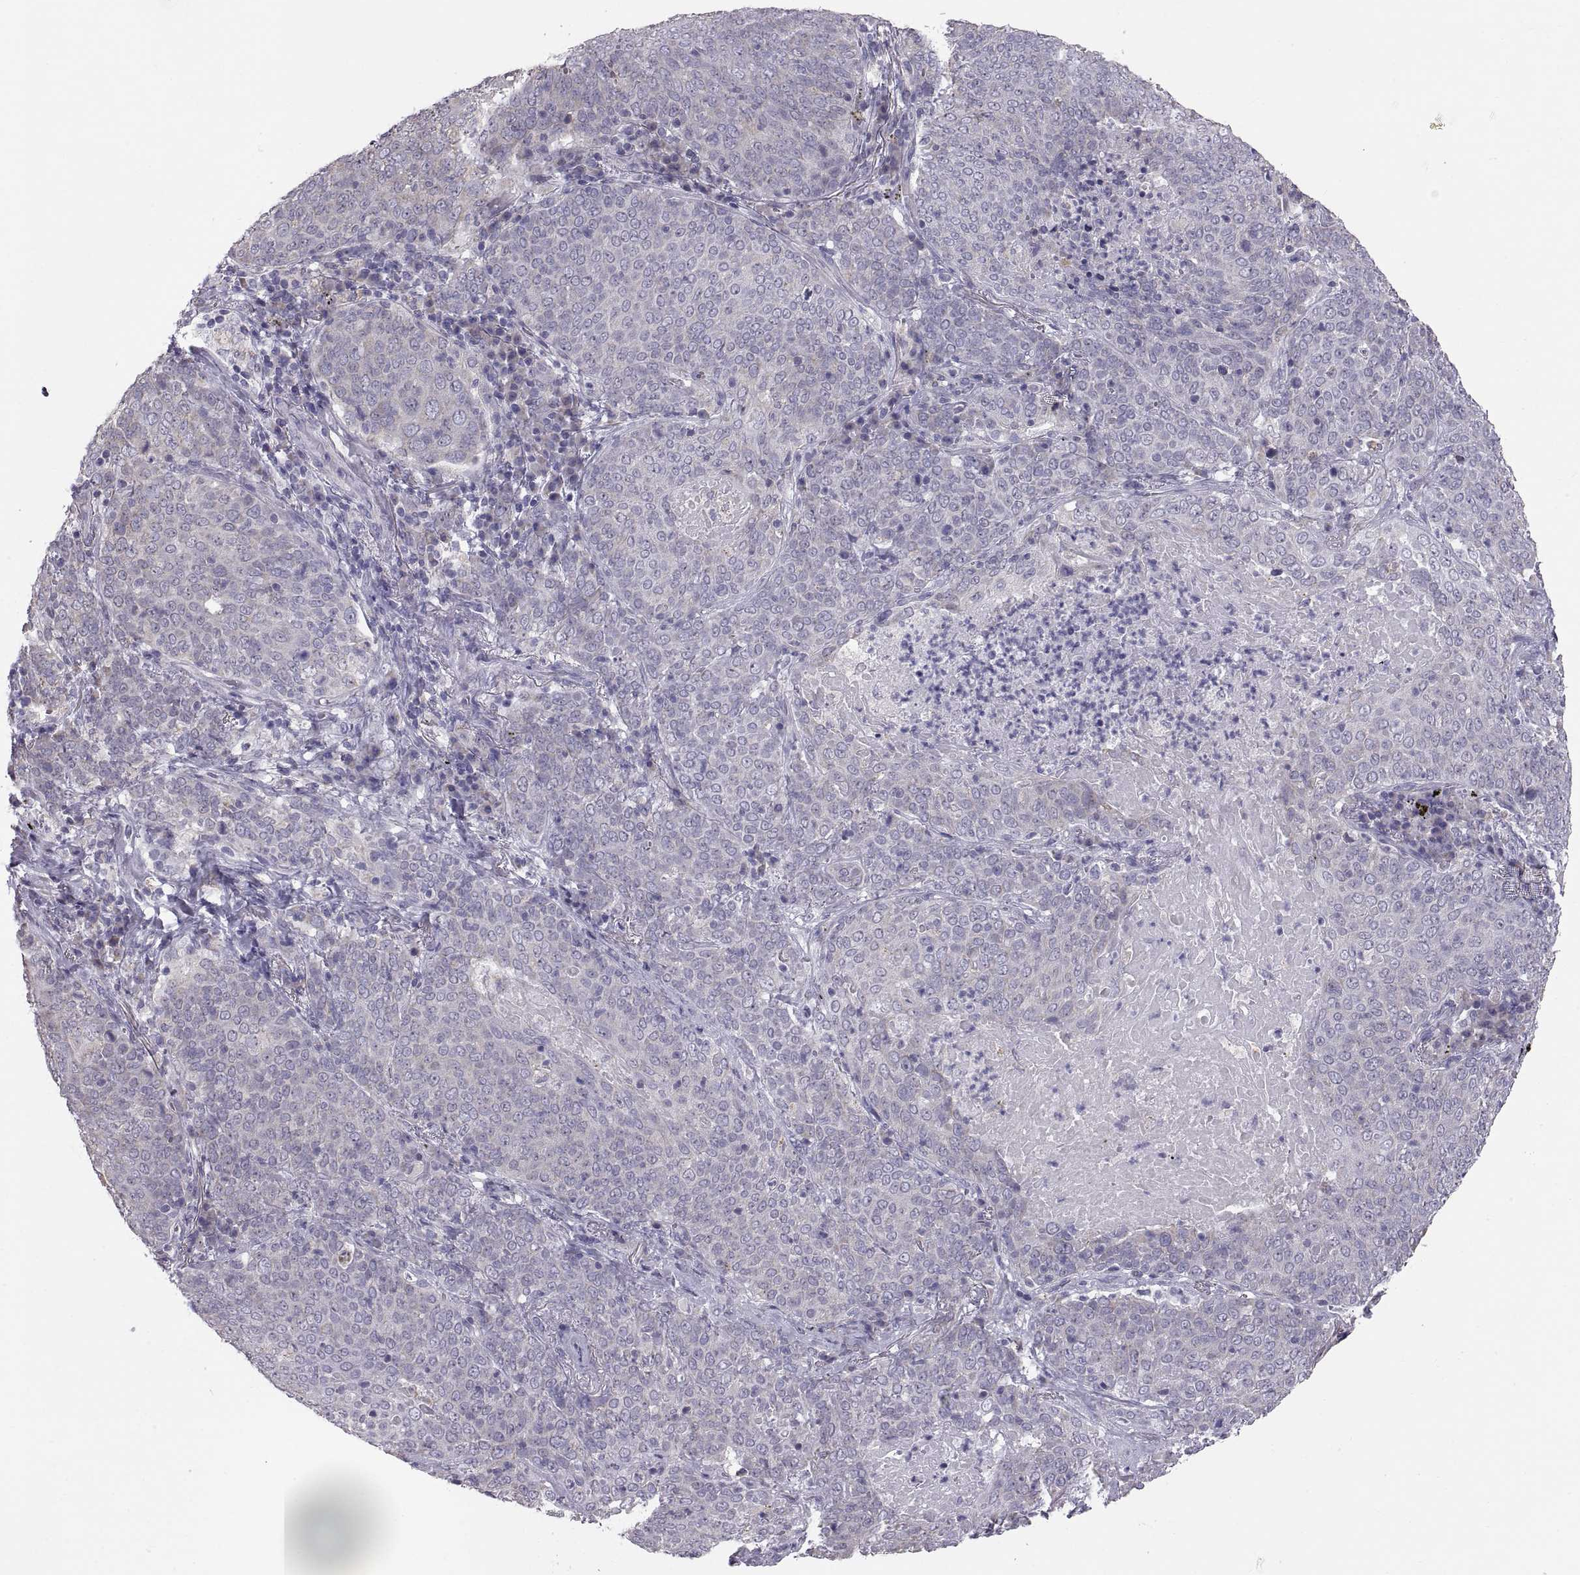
{"staining": {"intensity": "negative", "quantity": "none", "location": "none"}, "tissue": "lung cancer", "cell_type": "Tumor cells", "image_type": "cancer", "snomed": [{"axis": "morphology", "description": "Squamous cell carcinoma, NOS"}, {"axis": "topography", "description": "Lung"}], "caption": "Immunohistochemical staining of human squamous cell carcinoma (lung) demonstrates no significant expression in tumor cells.", "gene": "TNNC1", "patient": {"sex": "male", "age": 82}}